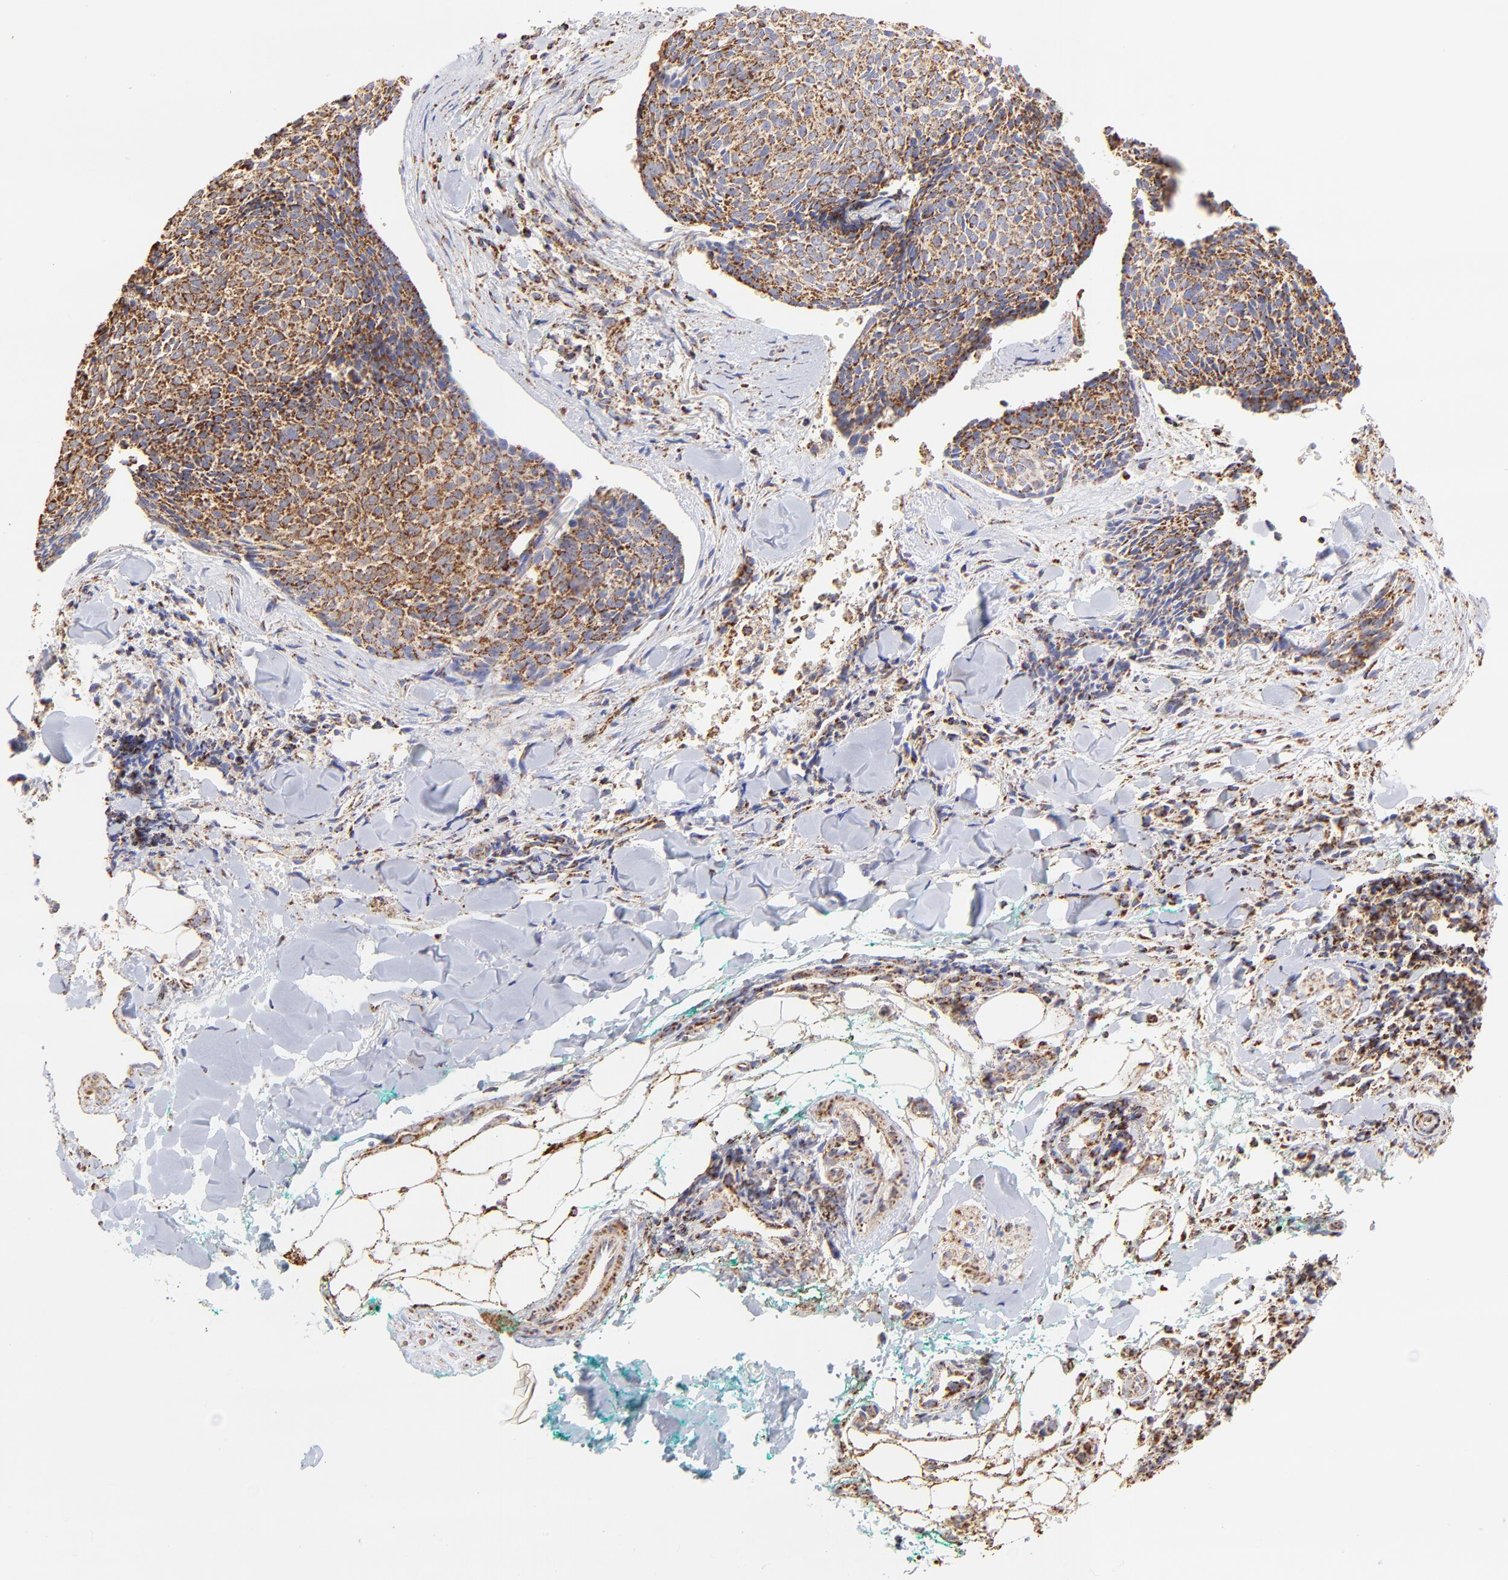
{"staining": {"intensity": "moderate", "quantity": ">75%", "location": "cytoplasmic/membranous"}, "tissue": "skin cancer", "cell_type": "Tumor cells", "image_type": "cancer", "snomed": [{"axis": "morphology", "description": "Normal tissue, NOS"}, {"axis": "morphology", "description": "Basal cell carcinoma"}, {"axis": "topography", "description": "Skin"}], "caption": "The image displays a brown stain indicating the presence of a protein in the cytoplasmic/membranous of tumor cells in basal cell carcinoma (skin).", "gene": "ECH1", "patient": {"sex": "female", "age": 57}}